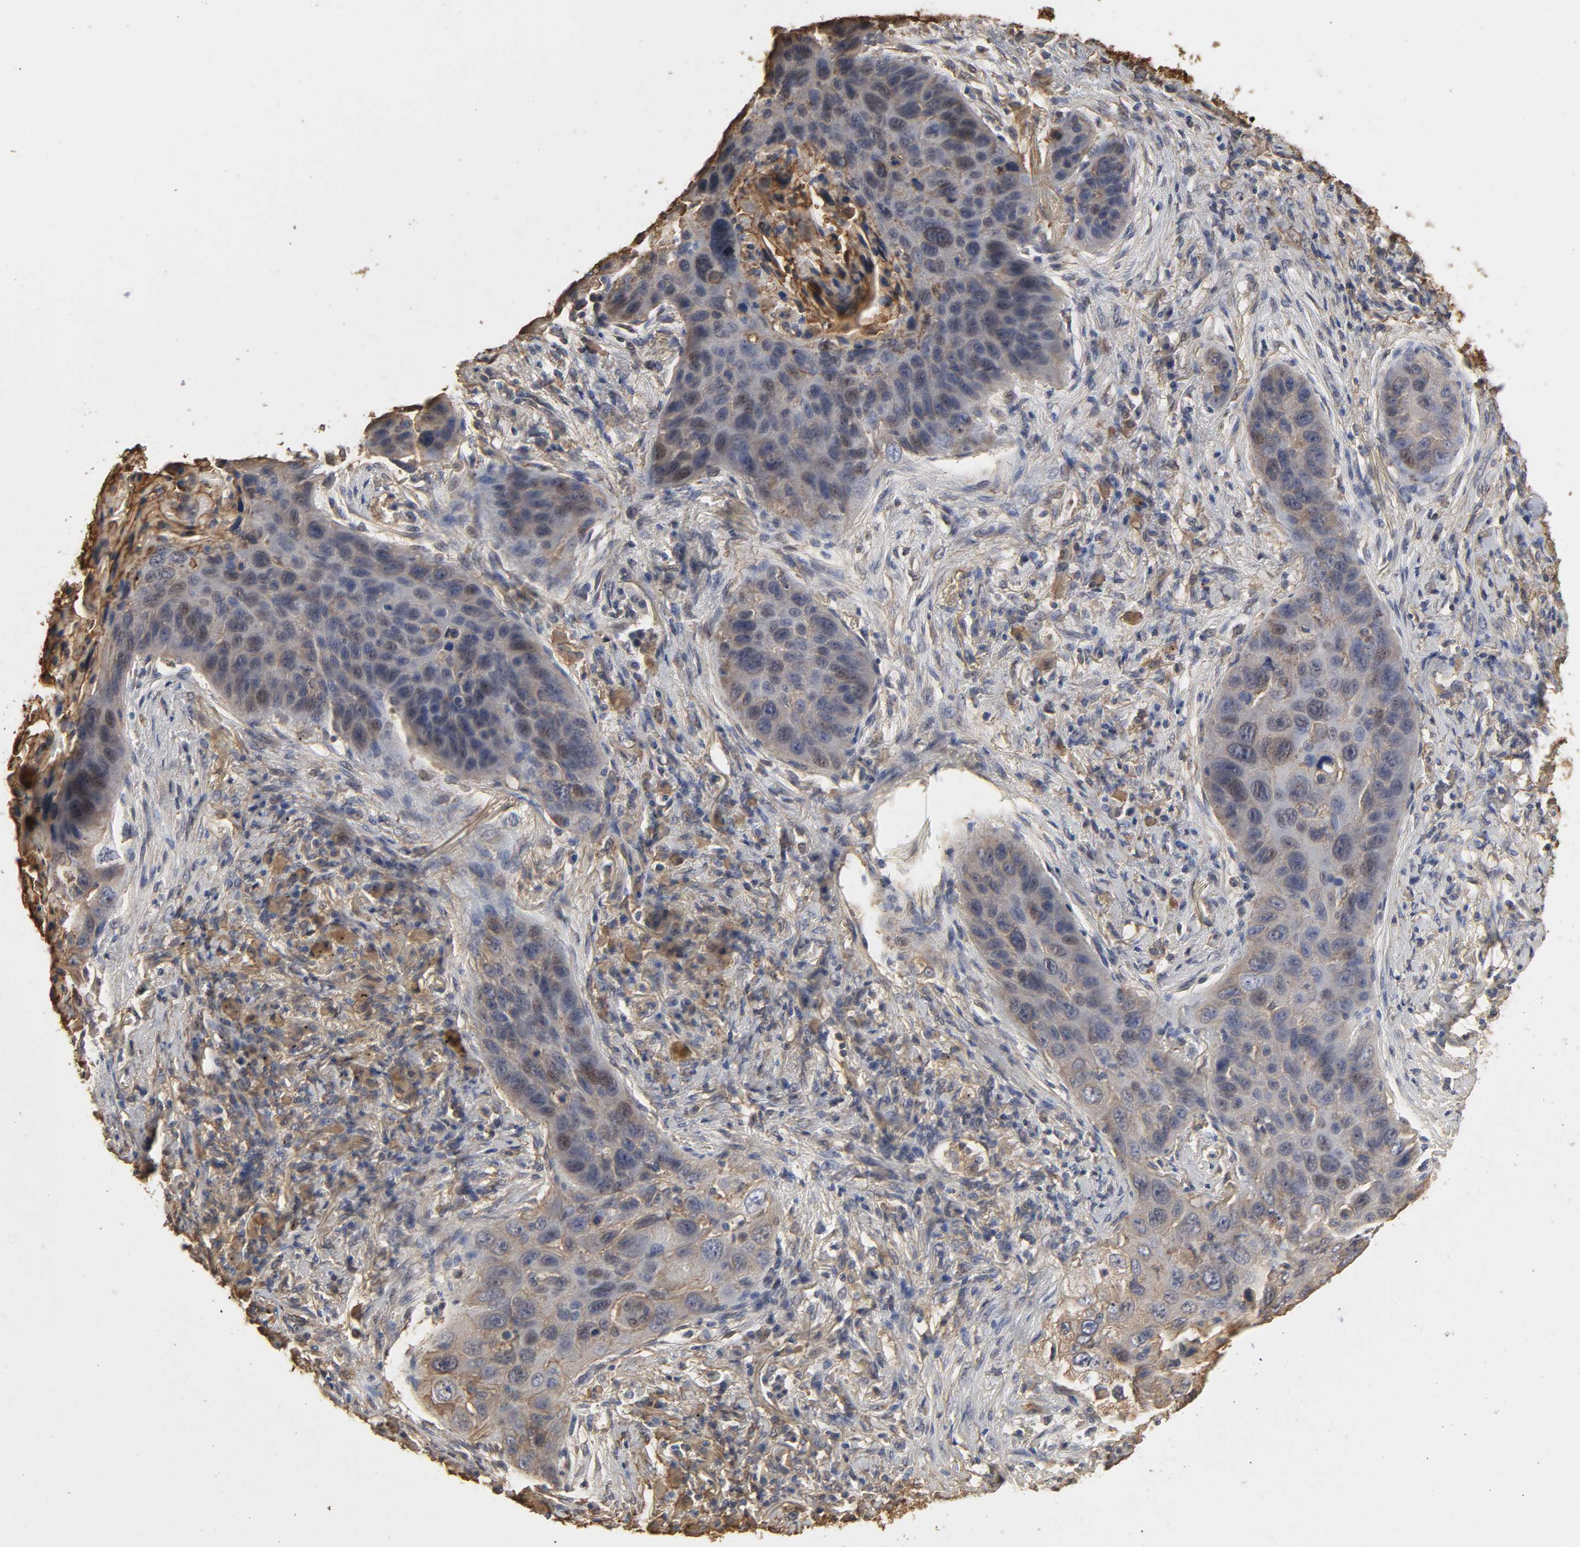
{"staining": {"intensity": "weak", "quantity": "25%-75%", "location": "cytoplasmic/membranous,nuclear"}, "tissue": "lung cancer", "cell_type": "Tumor cells", "image_type": "cancer", "snomed": [{"axis": "morphology", "description": "Squamous cell carcinoma, NOS"}, {"axis": "topography", "description": "Lung"}], "caption": "DAB immunohistochemical staining of human lung squamous cell carcinoma demonstrates weak cytoplasmic/membranous and nuclear protein expression in about 25%-75% of tumor cells.", "gene": "ANXA2", "patient": {"sex": "female", "age": 67}}